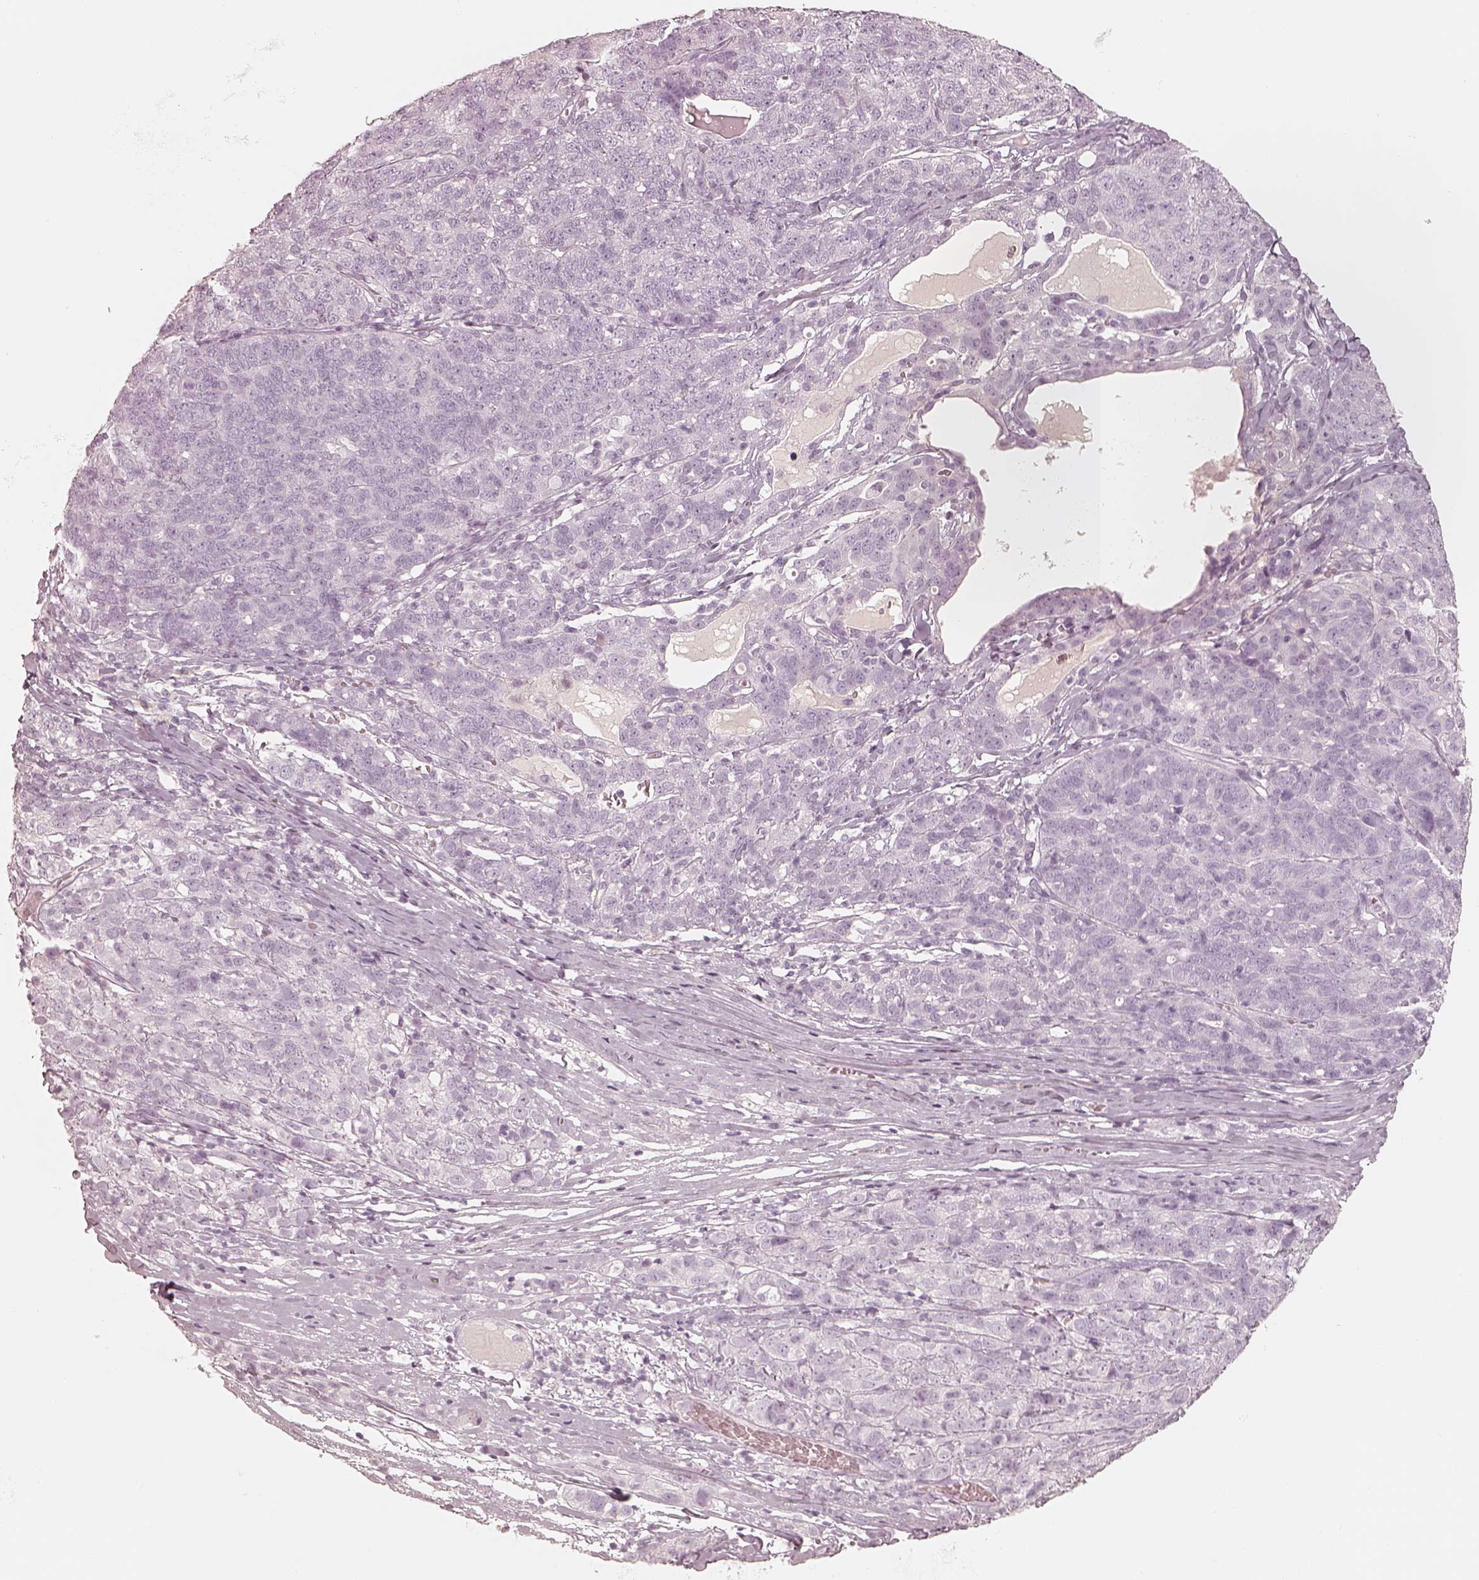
{"staining": {"intensity": "negative", "quantity": "none", "location": "none"}, "tissue": "ovarian cancer", "cell_type": "Tumor cells", "image_type": "cancer", "snomed": [{"axis": "morphology", "description": "Cystadenocarcinoma, serous, NOS"}, {"axis": "topography", "description": "Ovary"}], "caption": "Tumor cells show no significant expression in ovarian cancer.", "gene": "KRT82", "patient": {"sex": "female", "age": 71}}